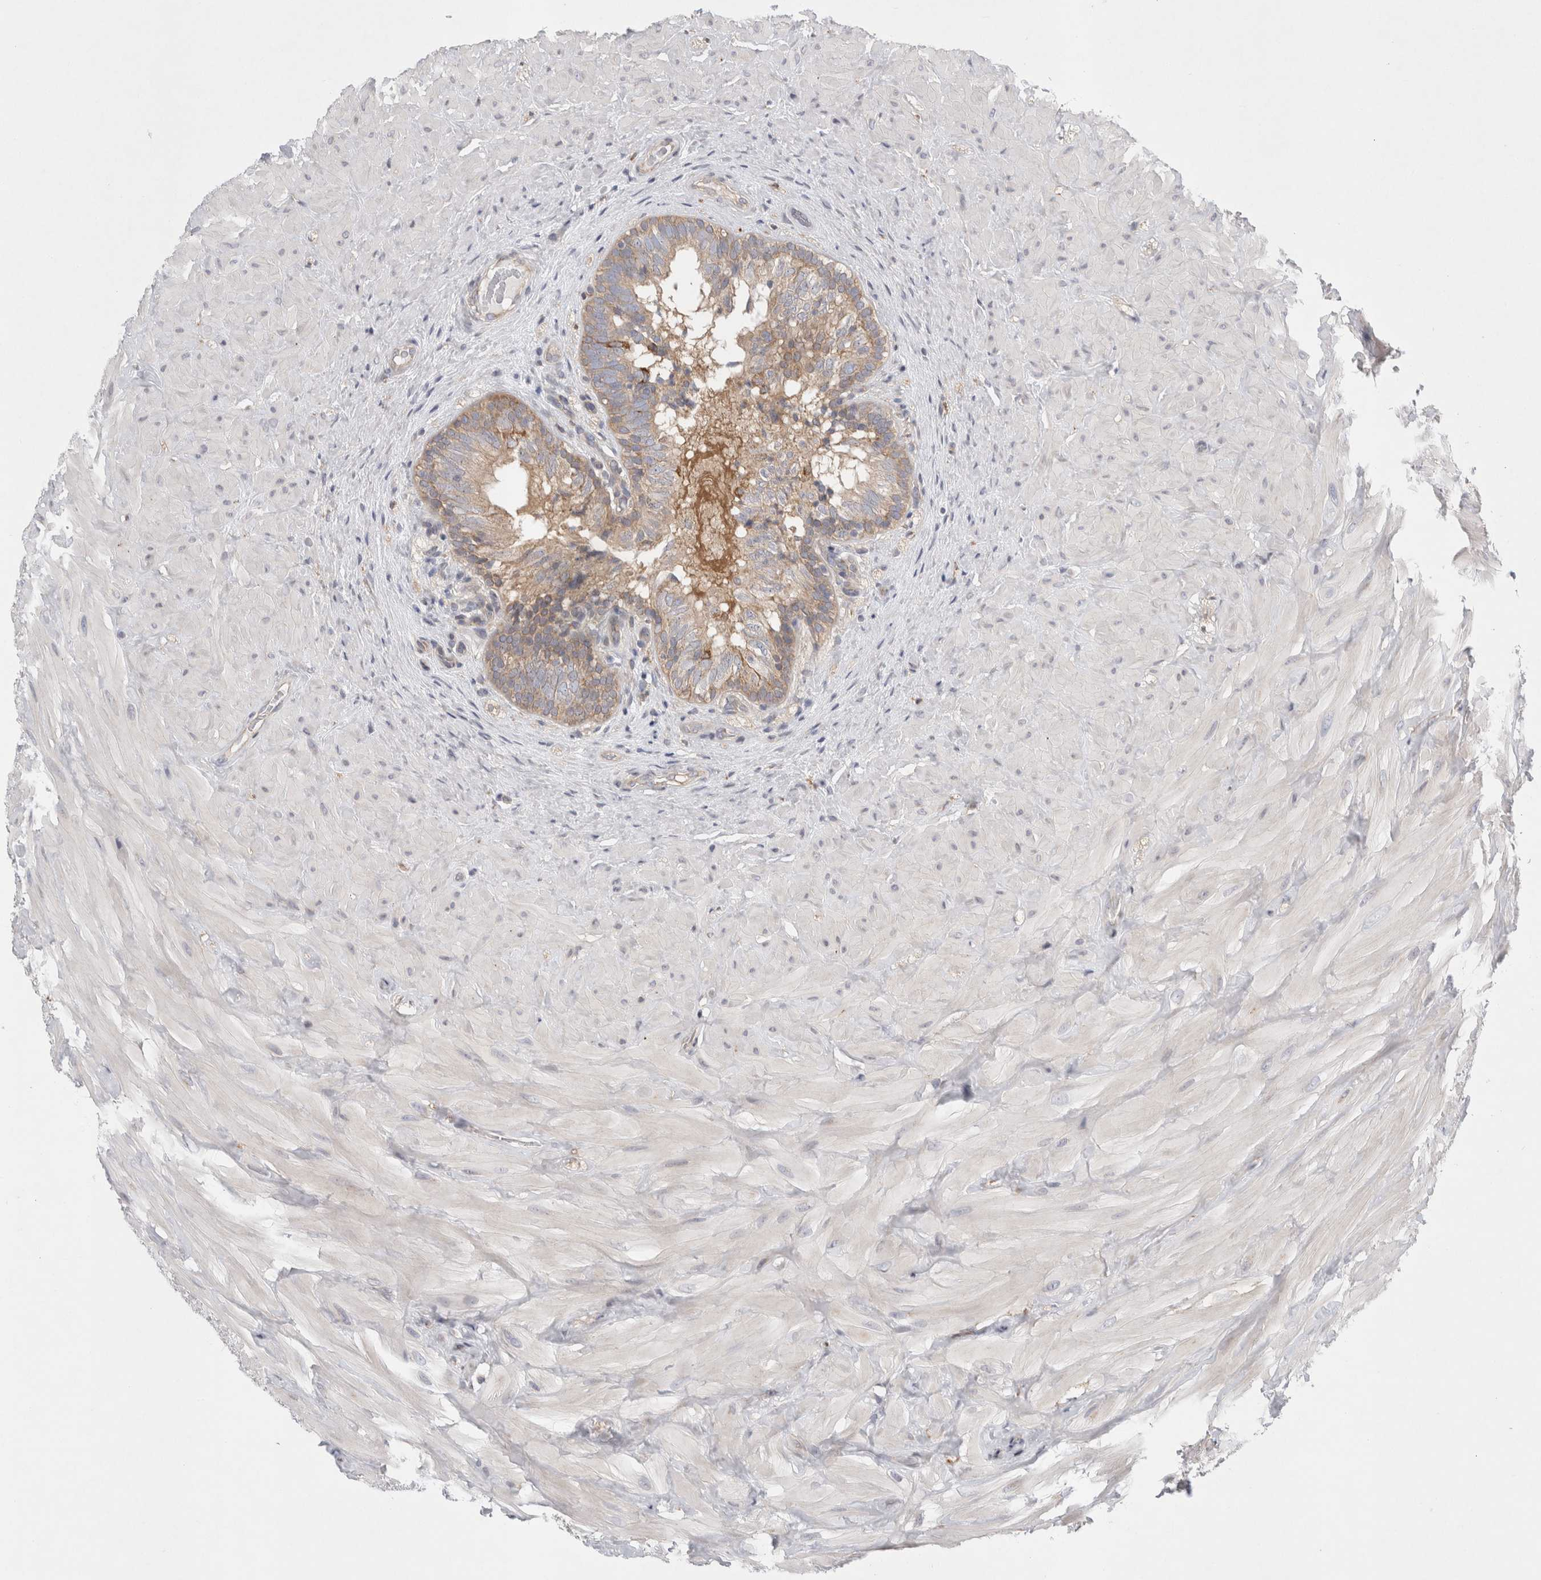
{"staining": {"intensity": "weak", "quantity": ">75%", "location": "cytoplasmic/membranous"}, "tissue": "epididymis", "cell_type": "Glandular cells", "image_type": "normal", "snomed": [{"axis": "morphology", "description": "Normal tissue, NOS"}, {"axis": "topography", "description": "Soft tissue"}, {"axis": "topography", "description": "Epididymis"}], "caption": "Immunohistochemistry of benign epididymis shows low levels of weak cytoplasmic/membranous positivity in approximately >75% of glandular cells.", "gene": "CDCA7L", "patient": {"sex": "male", "age": 26}}